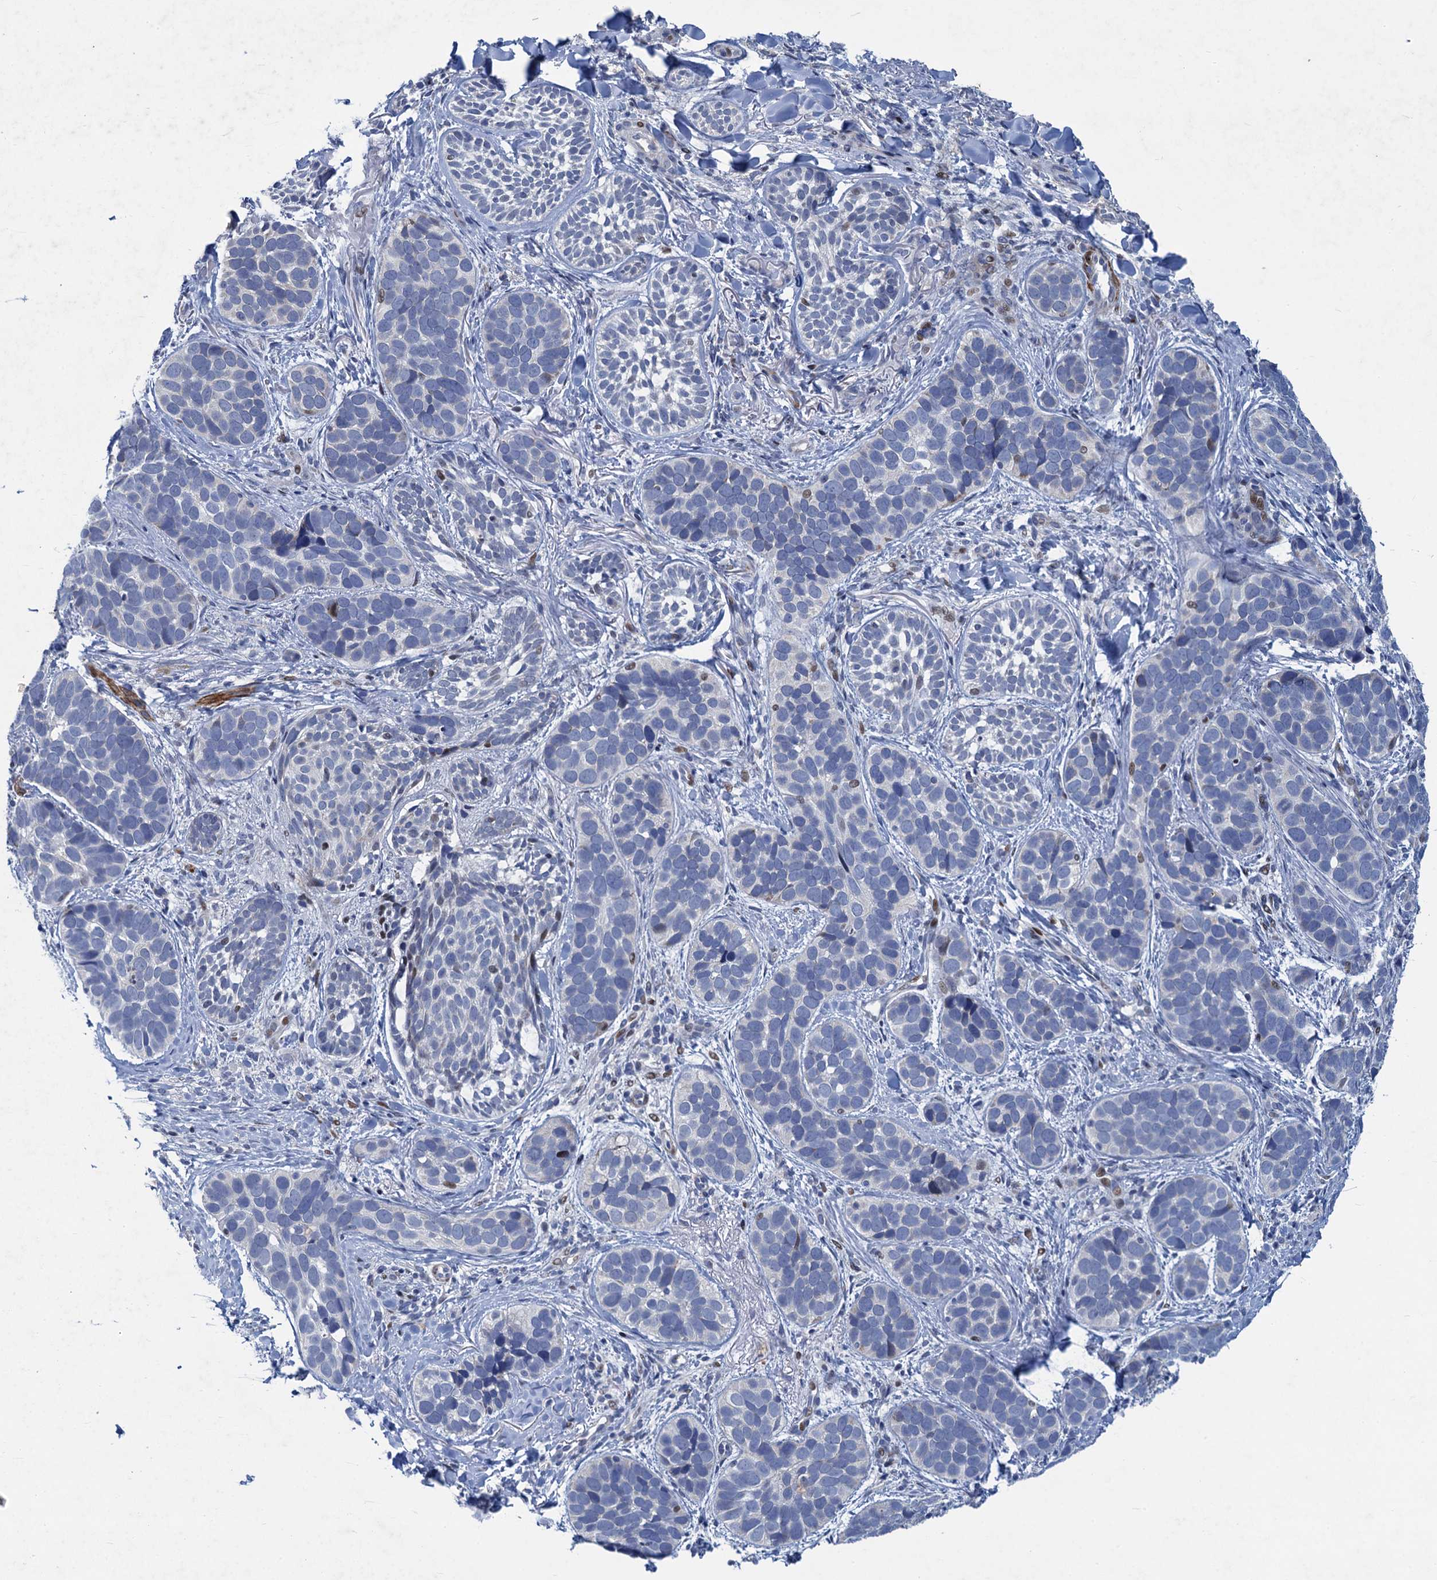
{"staining": {"intensity": "negative", "quantity": "none", "location": "none"}, "tissue": "skin cancer", "cell_type": "Tumor cells", "image_type": "cancer", "snomed": [{"axis": "morphology", "description": "Basal cell carcinoma"}, {"axis": "topography", "description": "Skin"}], "caption": "This is an immunohistochemistry histopathology image of human skin basal cell carcinoma. There is no expression in tumor cells.", "gene": "ESYT3", "patient": {"sex": "male", "age": 71}}